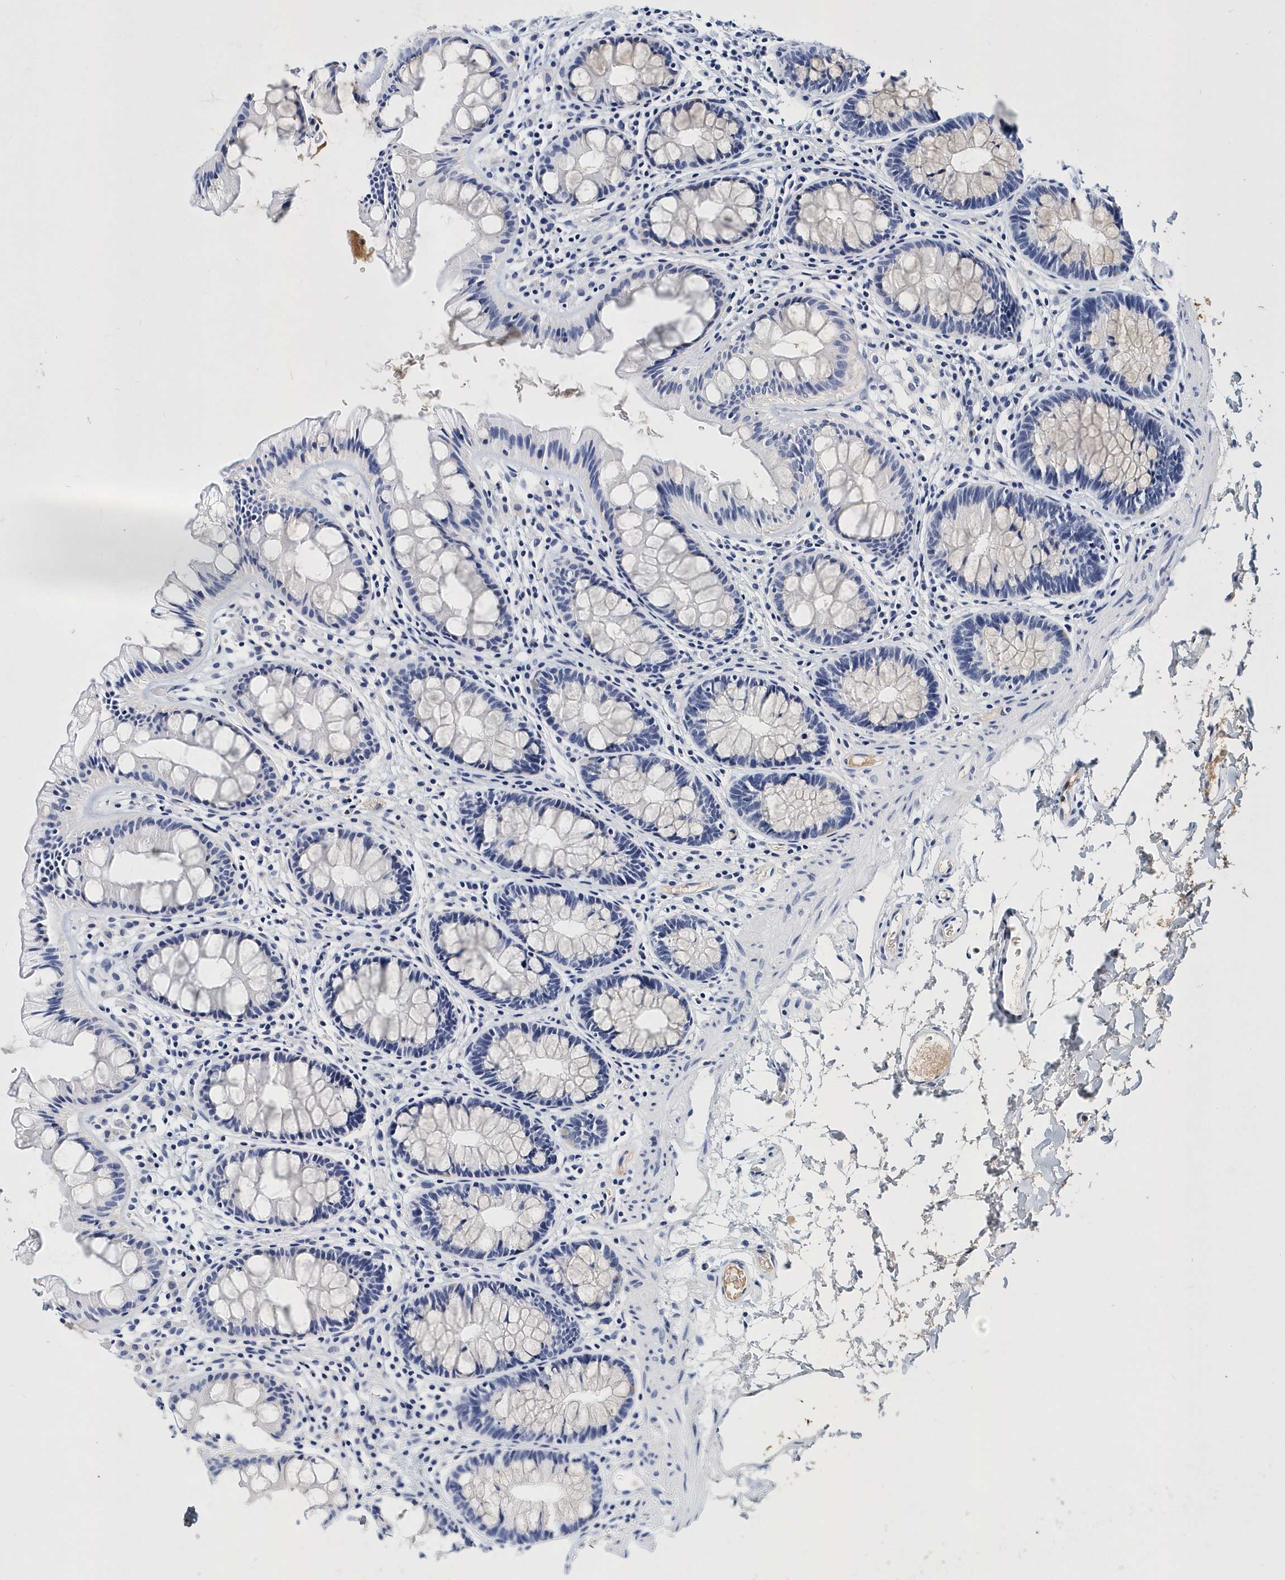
{"staining": {"intensity": "negative", "quantity": "none", "location": "none"}, "tissue": "colon", "cell_type": "Endothelial cells", "image_type": "normal", "snomed": [{"axis": "morphology", "description": "Normal tissue, NOS"}, {"axis": "topography", "description": "Colon"}], "caption": "DAB immunohistochemical staining of benign colon displays no significant staining in endothelial cells.", "gene": "ITGA2B", "patient": {"sex": "female", "age": 62}}